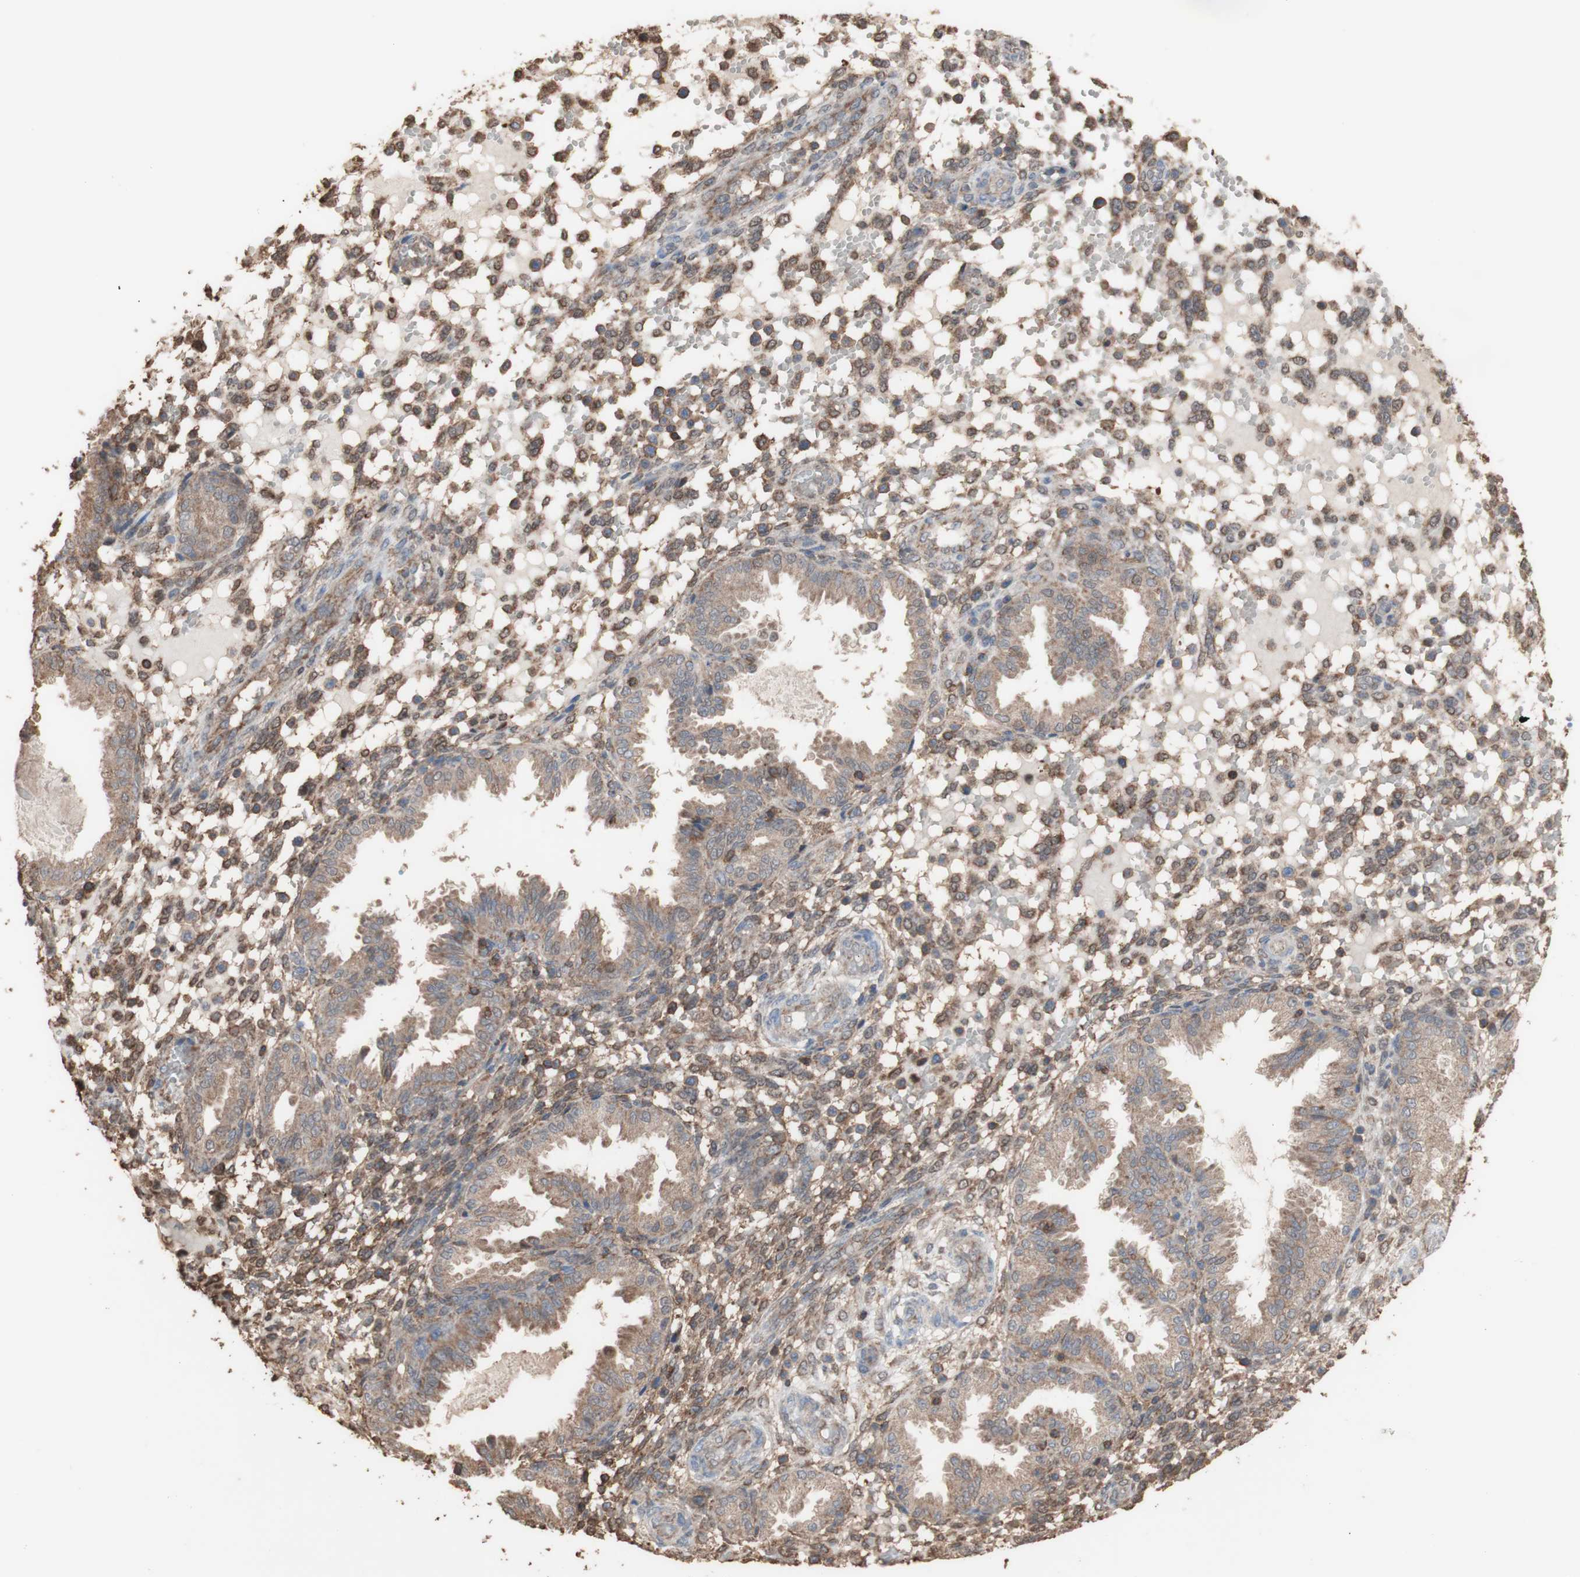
{"staining": {"intensity": "moderate", "quantity": ">75%", "location": "cytoplasmic/membranous"}, "tissue": "endometrium", "cell_type": "Cells in endometrial stroma", "image_type": "normal", "snomed": [{"axis": "morphology", "description": "Normal tissue, NOS"}, {"axis": "topography", "description": "Endometrium"}], "caption": "Immunohistochemistry (IHC) staining of normal endometrium, which demonstrates medium levels of moderate cytoplasmic/membranous expression in approximately >75% of cells in endometrial stroma indicating moderate cytoplasmic/membranous protein expression. The staining was performed using DAB (3,3'-diaminobenzidine) (brown) for protein detection and nuclei were counterstained in hematoxylin (blue).", "gene": "ALDH9A1", "patient": {"sex": "female", "age": 33}}